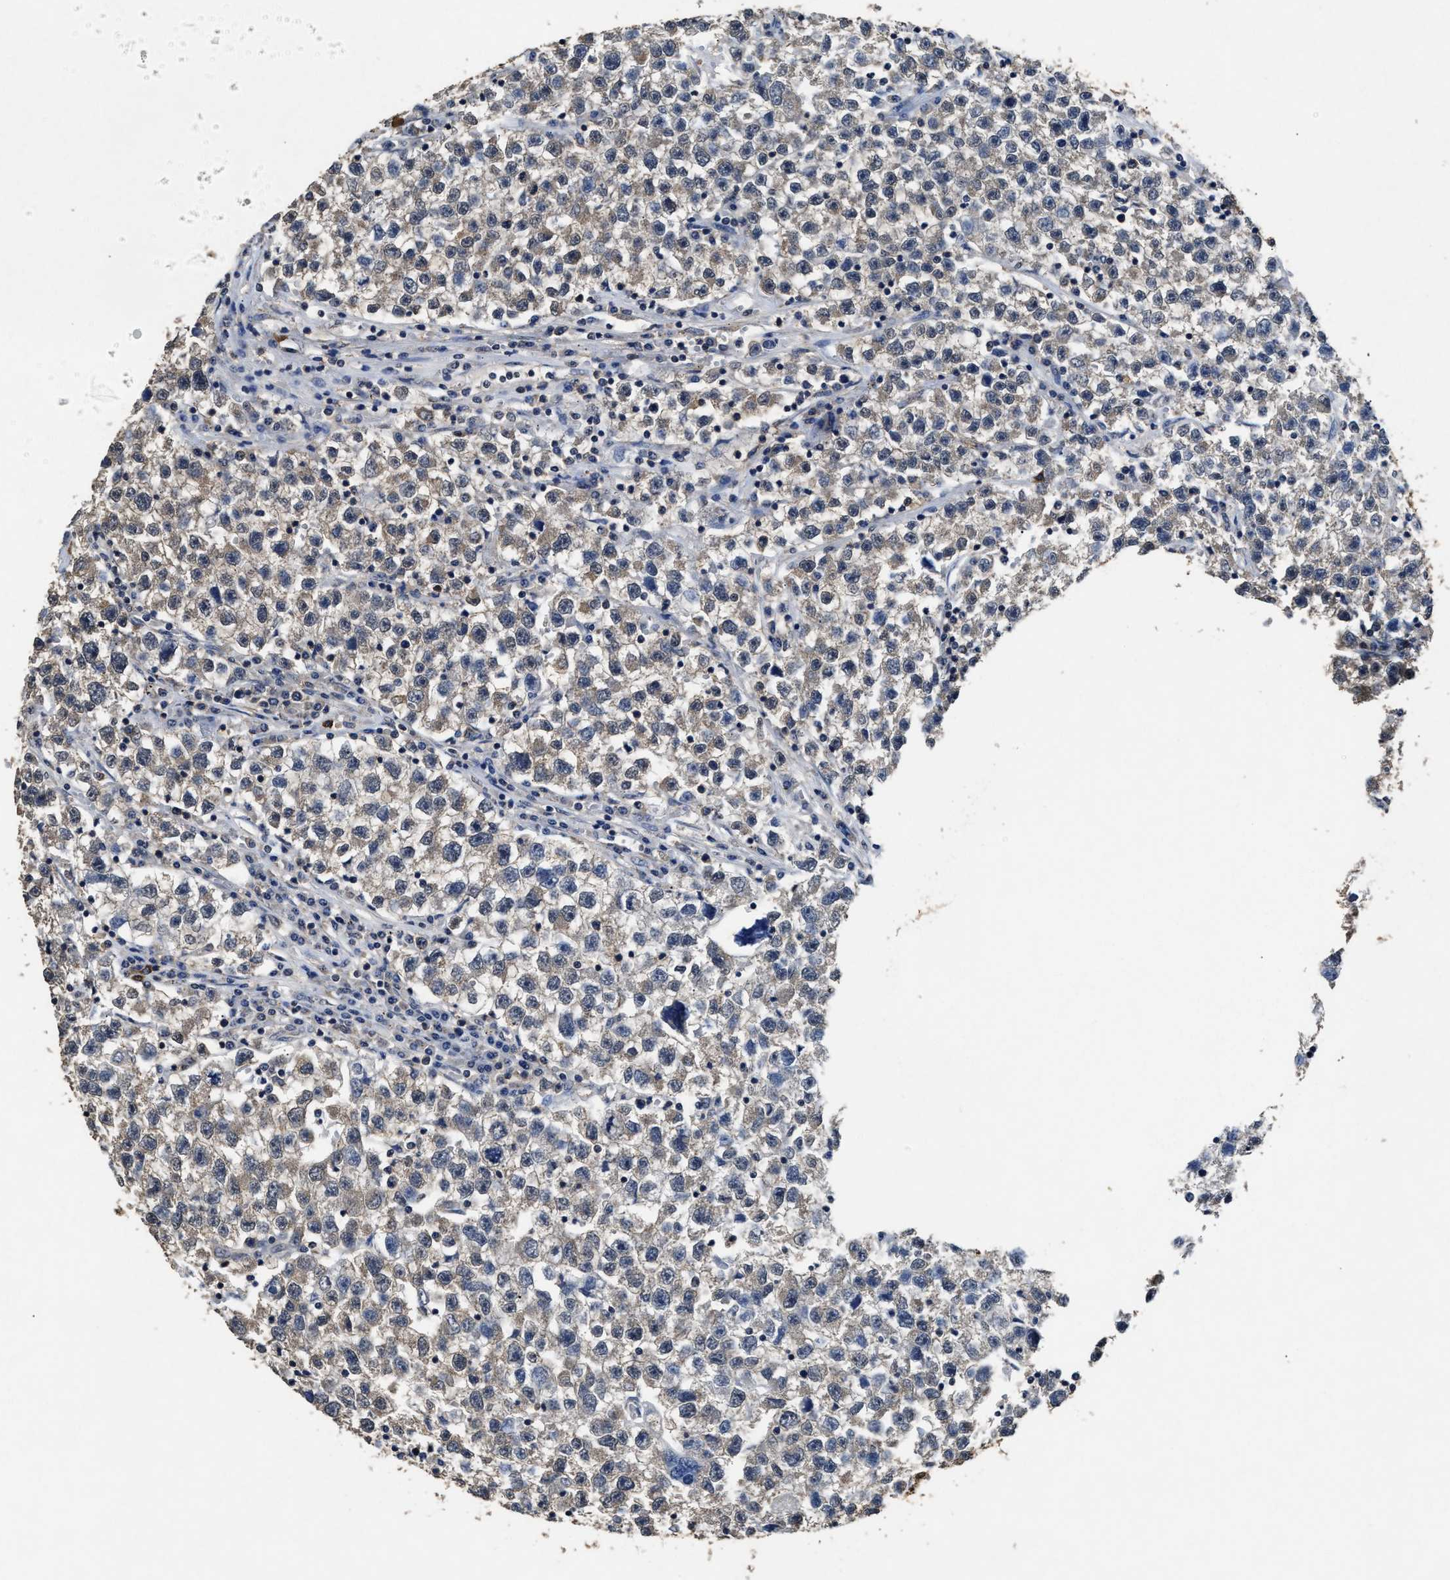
{"staining": {"intensity": "weak", "quantity": "25%-75%", "location": "cytoplasmic/membranous"}, "tissue": "testis cancer", "cell_type": "Tumor cells", "image_type": "cancer", "snomed": [{"axis": "morphology", "description": "Seminoma, NOS"}, {"axis": "topography", "description": "Testis"}], "caption": "Immunohistochemistry (IHC) of human testis cancer exhibits low levels of weak cytoplasmic/membranous positivity in about 25%-75% of tumor cells. The protein is shown in brown color, while the nuclei are stained blue.", "gene": "ACAT2", "patient": {"sex": "male", "age": 22}}